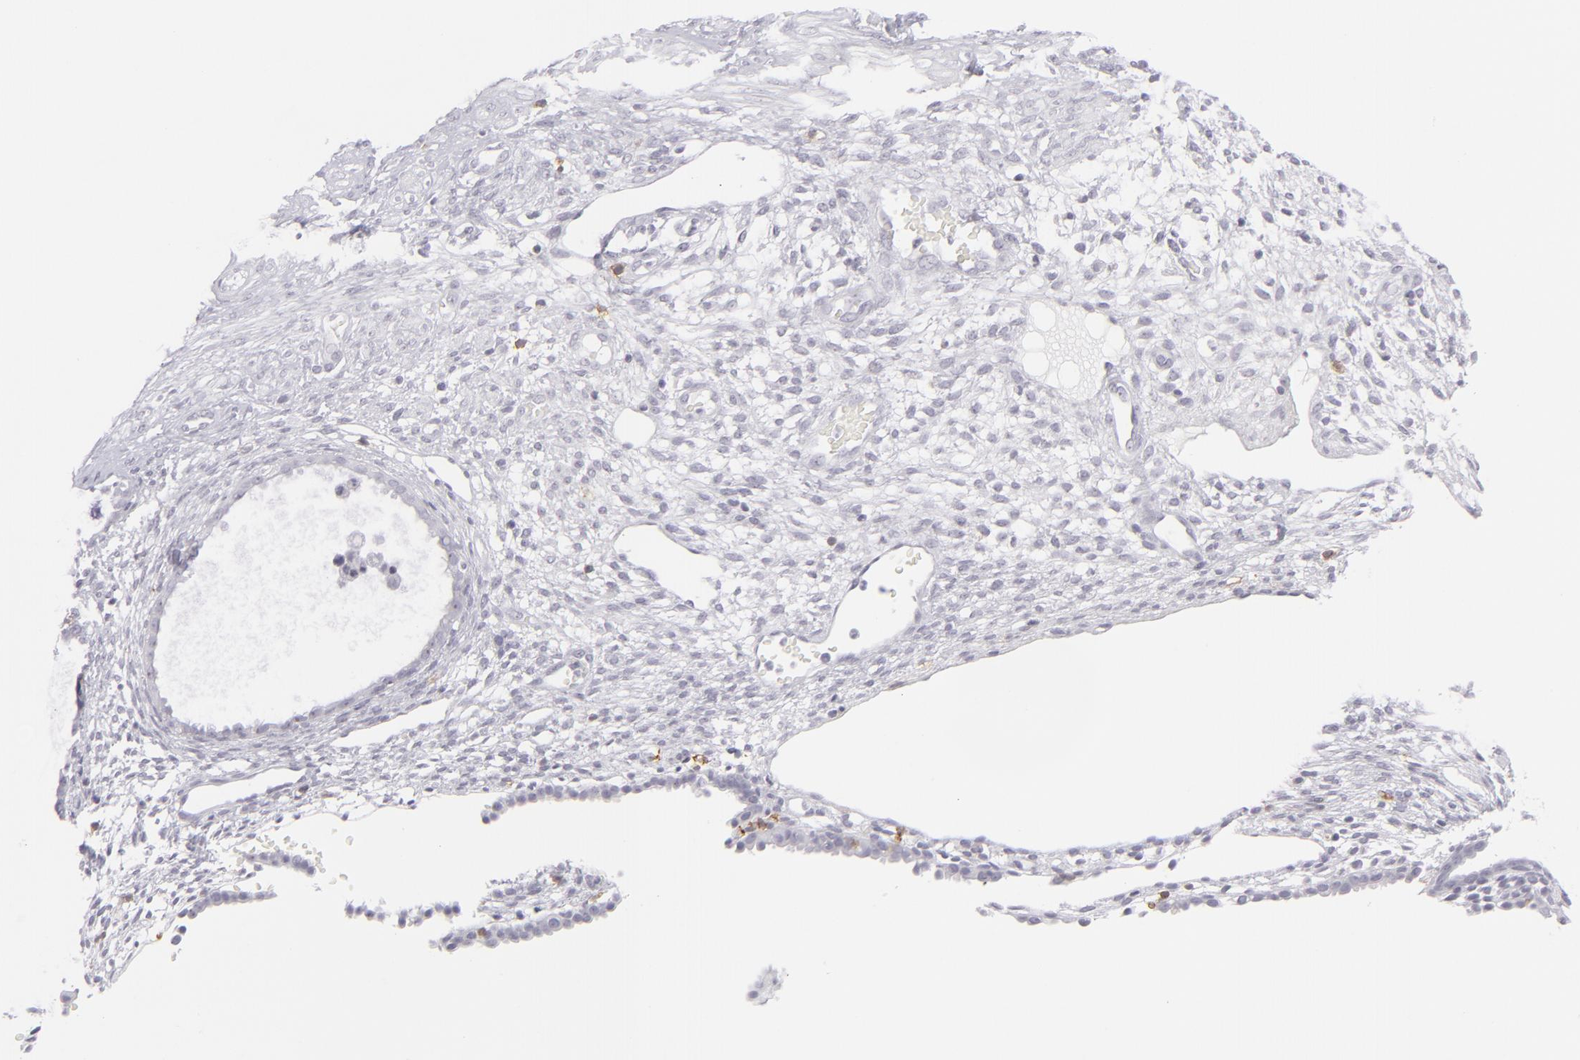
{"staining": {"intensity": "negative", "quantity": "none", "location": "none"}, "tissue": "endometrium", "cell_type": "Cells in endometrial stroma", "image_type": "normal", "snomed": [{"axis": "morphology", "description": "Normal tissue, NOS"}, {"axis": "topography", "description": "Endometrium"}], "caption": "The histopathology image exhibits no staining of cells in endometrial stroma in unremarkable endometrium. Brightfield microscopy of immunohistochemistry (IHC) stained with DAB (brown) and hematoxylin (blue), captured at high magnification.", "gene": "CD7", "patient": {"sex": "female", "age": 72}}